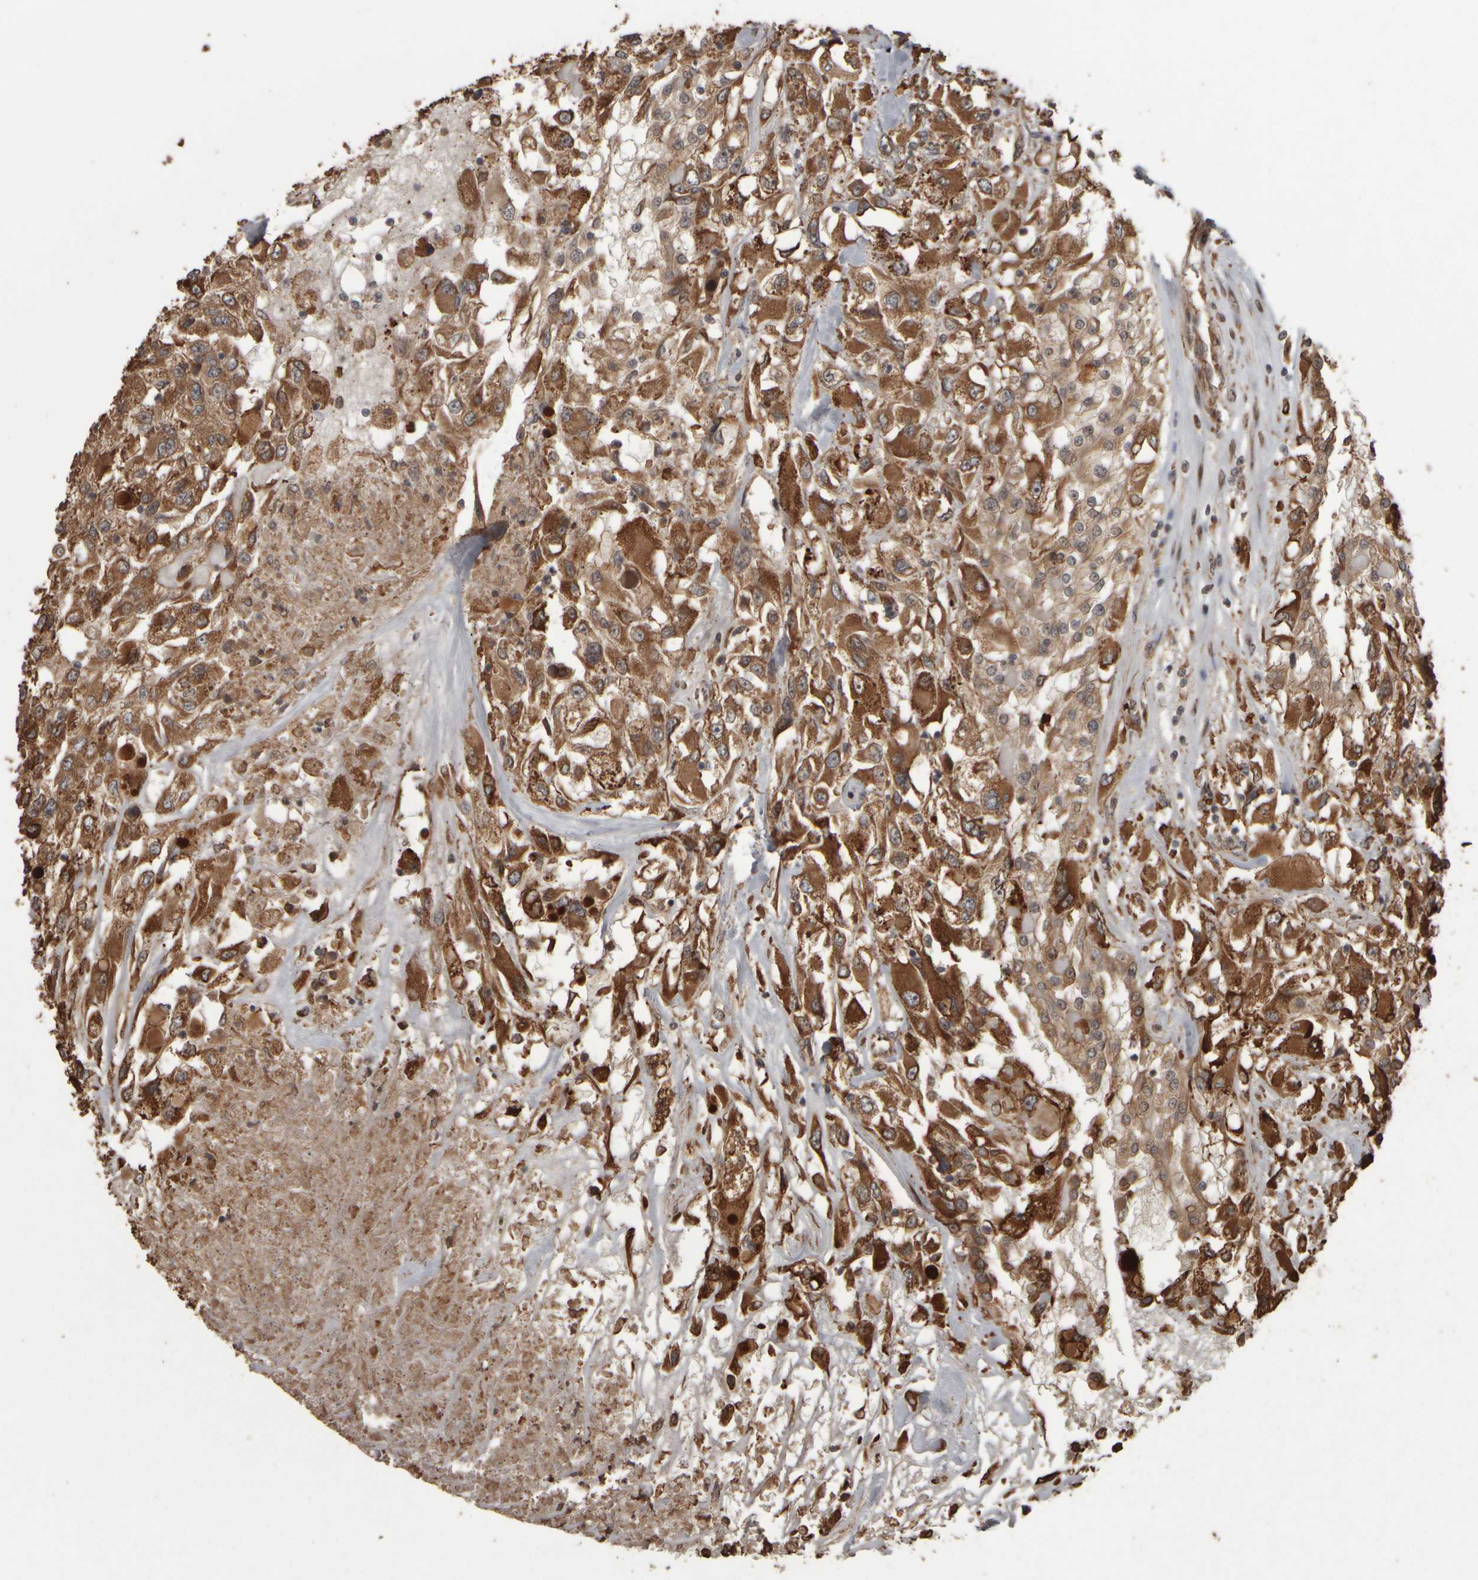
{"staining": {"intensity": "moderate", "quantity": ">75%", "location": "cytoplasmic/membranous"}, "tissue": "renal cancer", "cell_type": "Tumor cells", "image_type": "cancer", "snomed": [{"axis": "morphology", "description": "Adenocarcinoma, NOS"}, {"axis": "topography", "description": "Kidney"}], "caption": "A micrograph of human renal adenocarcinoma stained for a protein shows moderate cytoplasmic/membranous brown staining in tumor cells.", "gene": "AGBL3", "patient": {"sex": "female", "age": 52}}